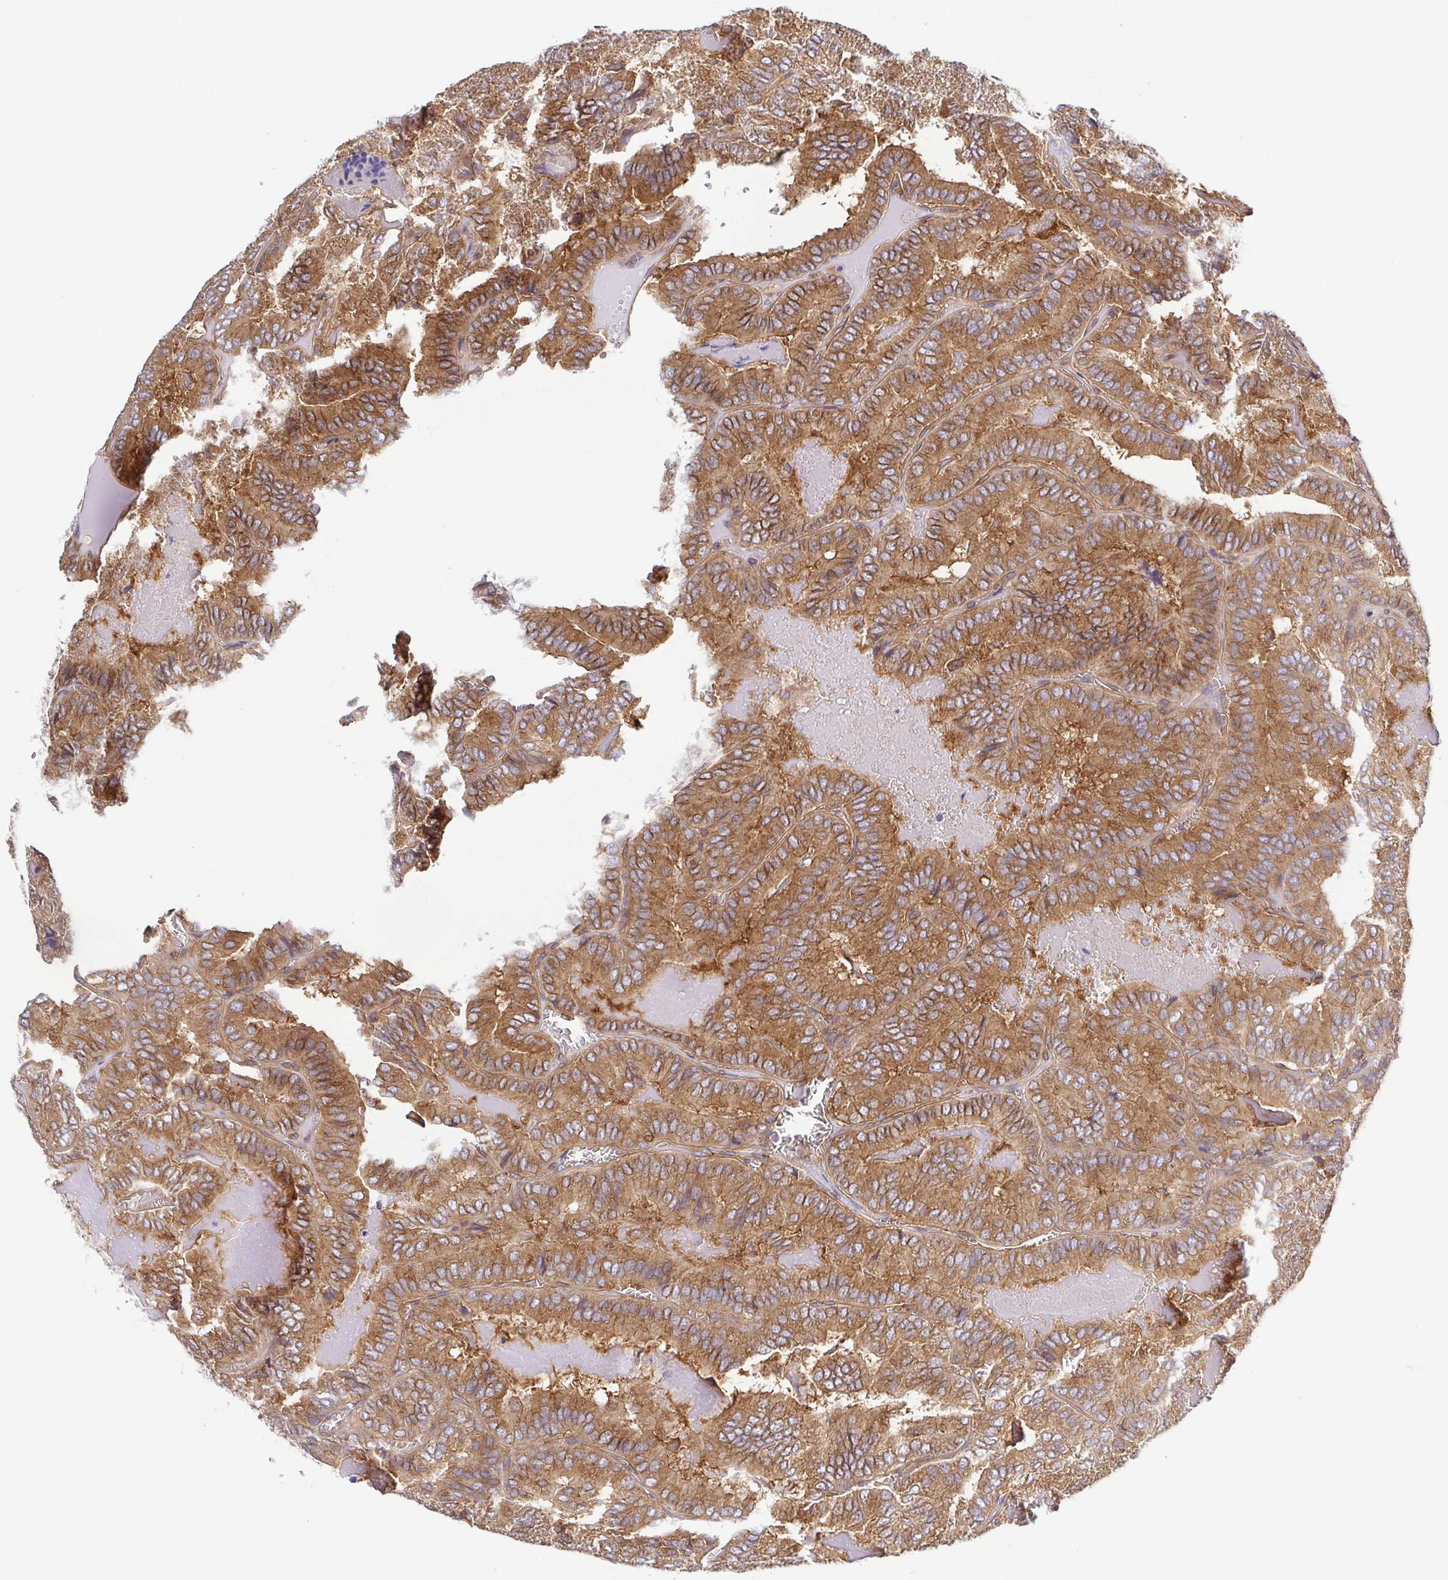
{"staining": {"intensity": "moderate", "quantity": ">75%", "location": "cytoplasmic/membranous"}, "tissue": "thyroid cancer", "cell_type": "Tumor cells", "image_type": "cancer", "snomed": [{"axis": "morphology", "description": "Papillary adenocarcinoma, NOS"}, {"axis": "topography", "description": "Thyroid gland"}], "caption": "Moderate cytoplasmic/membranous expression is present in about >75% of tumor cells in thyroid cancer. (IHC, brightfield microscopy, high magnification).", "gene": "KIF5B", "patient": {"sex": "female", "age": 75}}